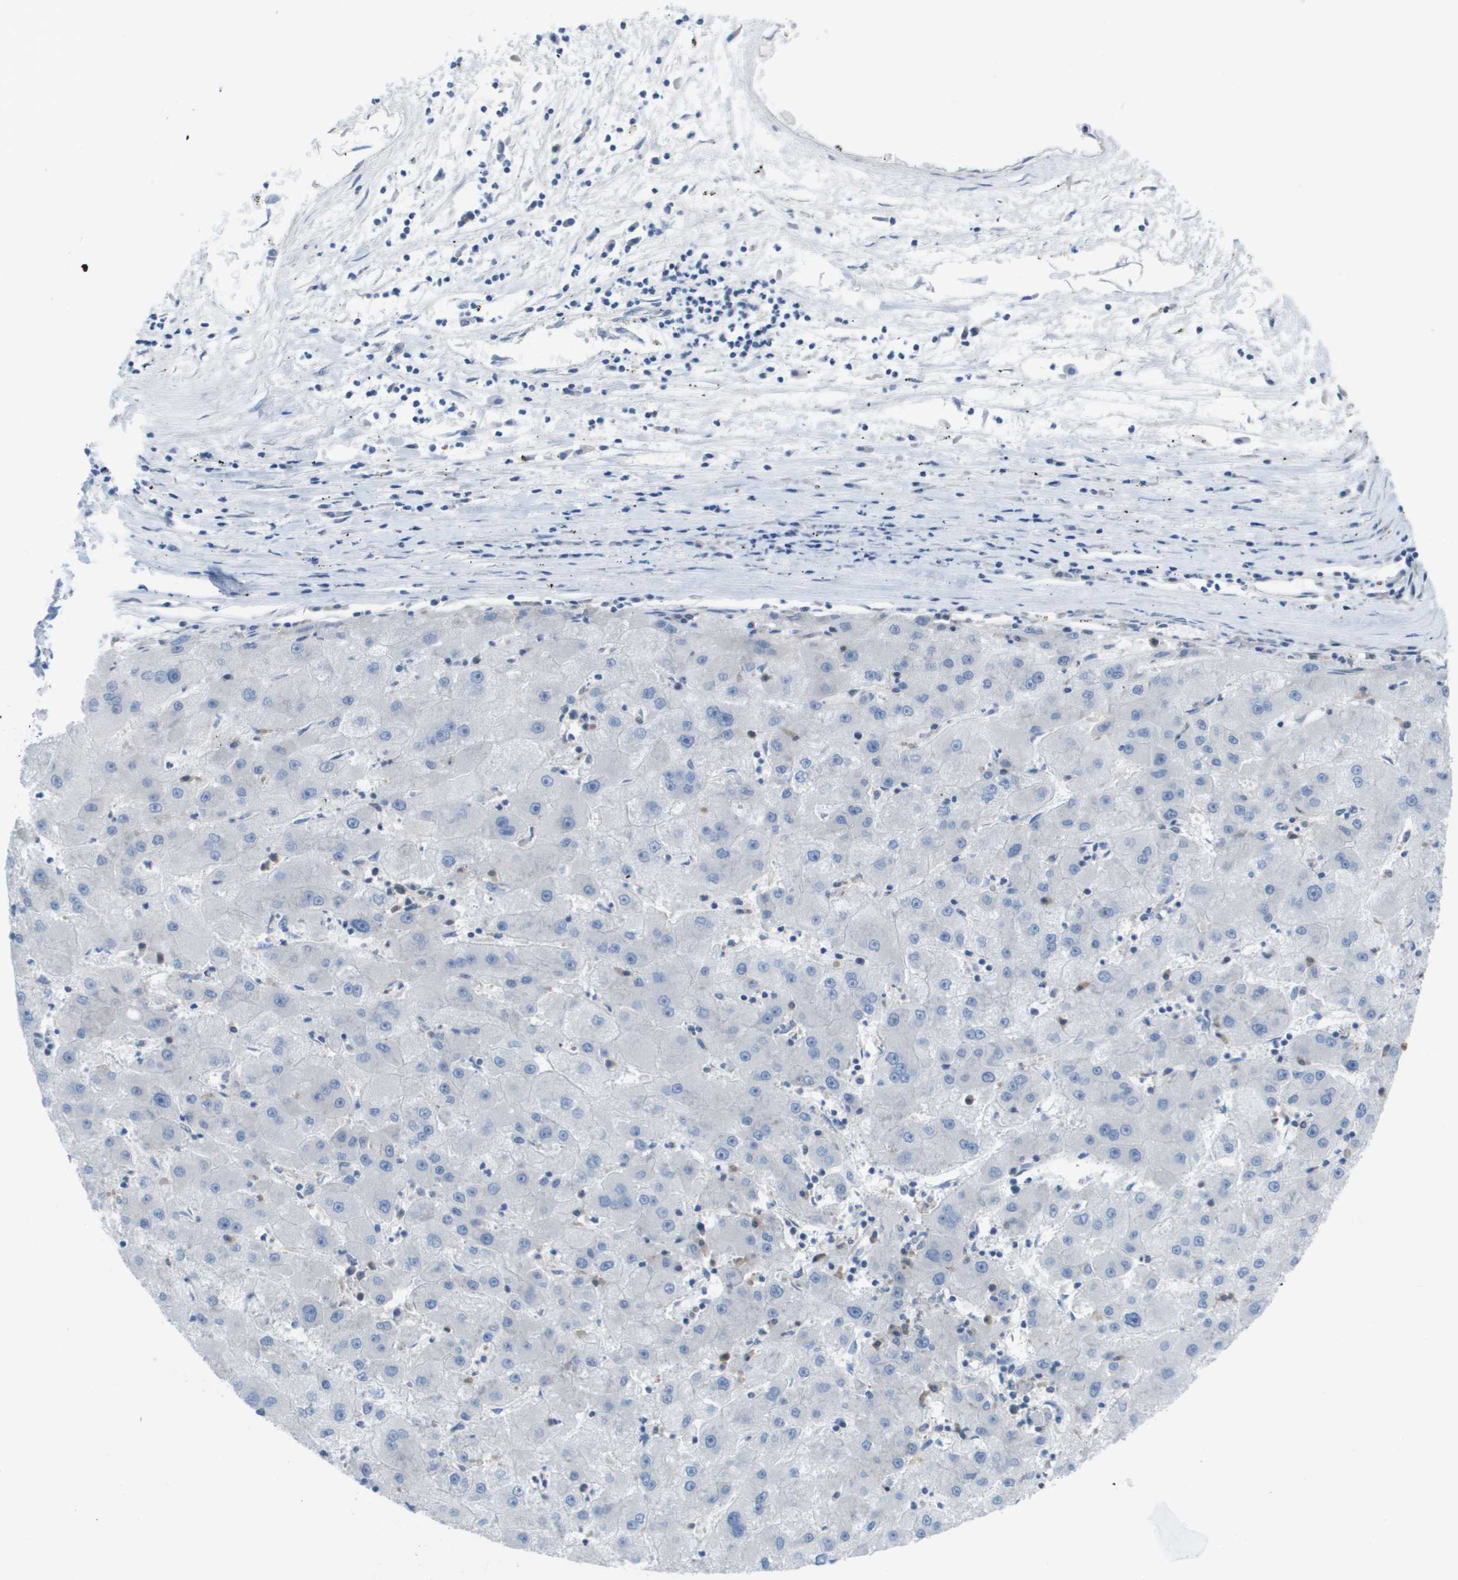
{"staining": {"intensity": "negative", "quantity": "none", "location": "none"}, "tissue": "liver cancer", "cell_type": "Tumor cells", "image_type": "cancer", "snomed": [{"axis": "morphology", "description": "Carcinoma, Hepatocellular, NOS"}, {"axis": "topography", "description": "Liver"}], "caption": "Liver cancer was stained to show a protein in brown. There is no significant staining in tumor cells.", "gene": "EIF4G2", "patient": {"sex": "male", "age": 72}}